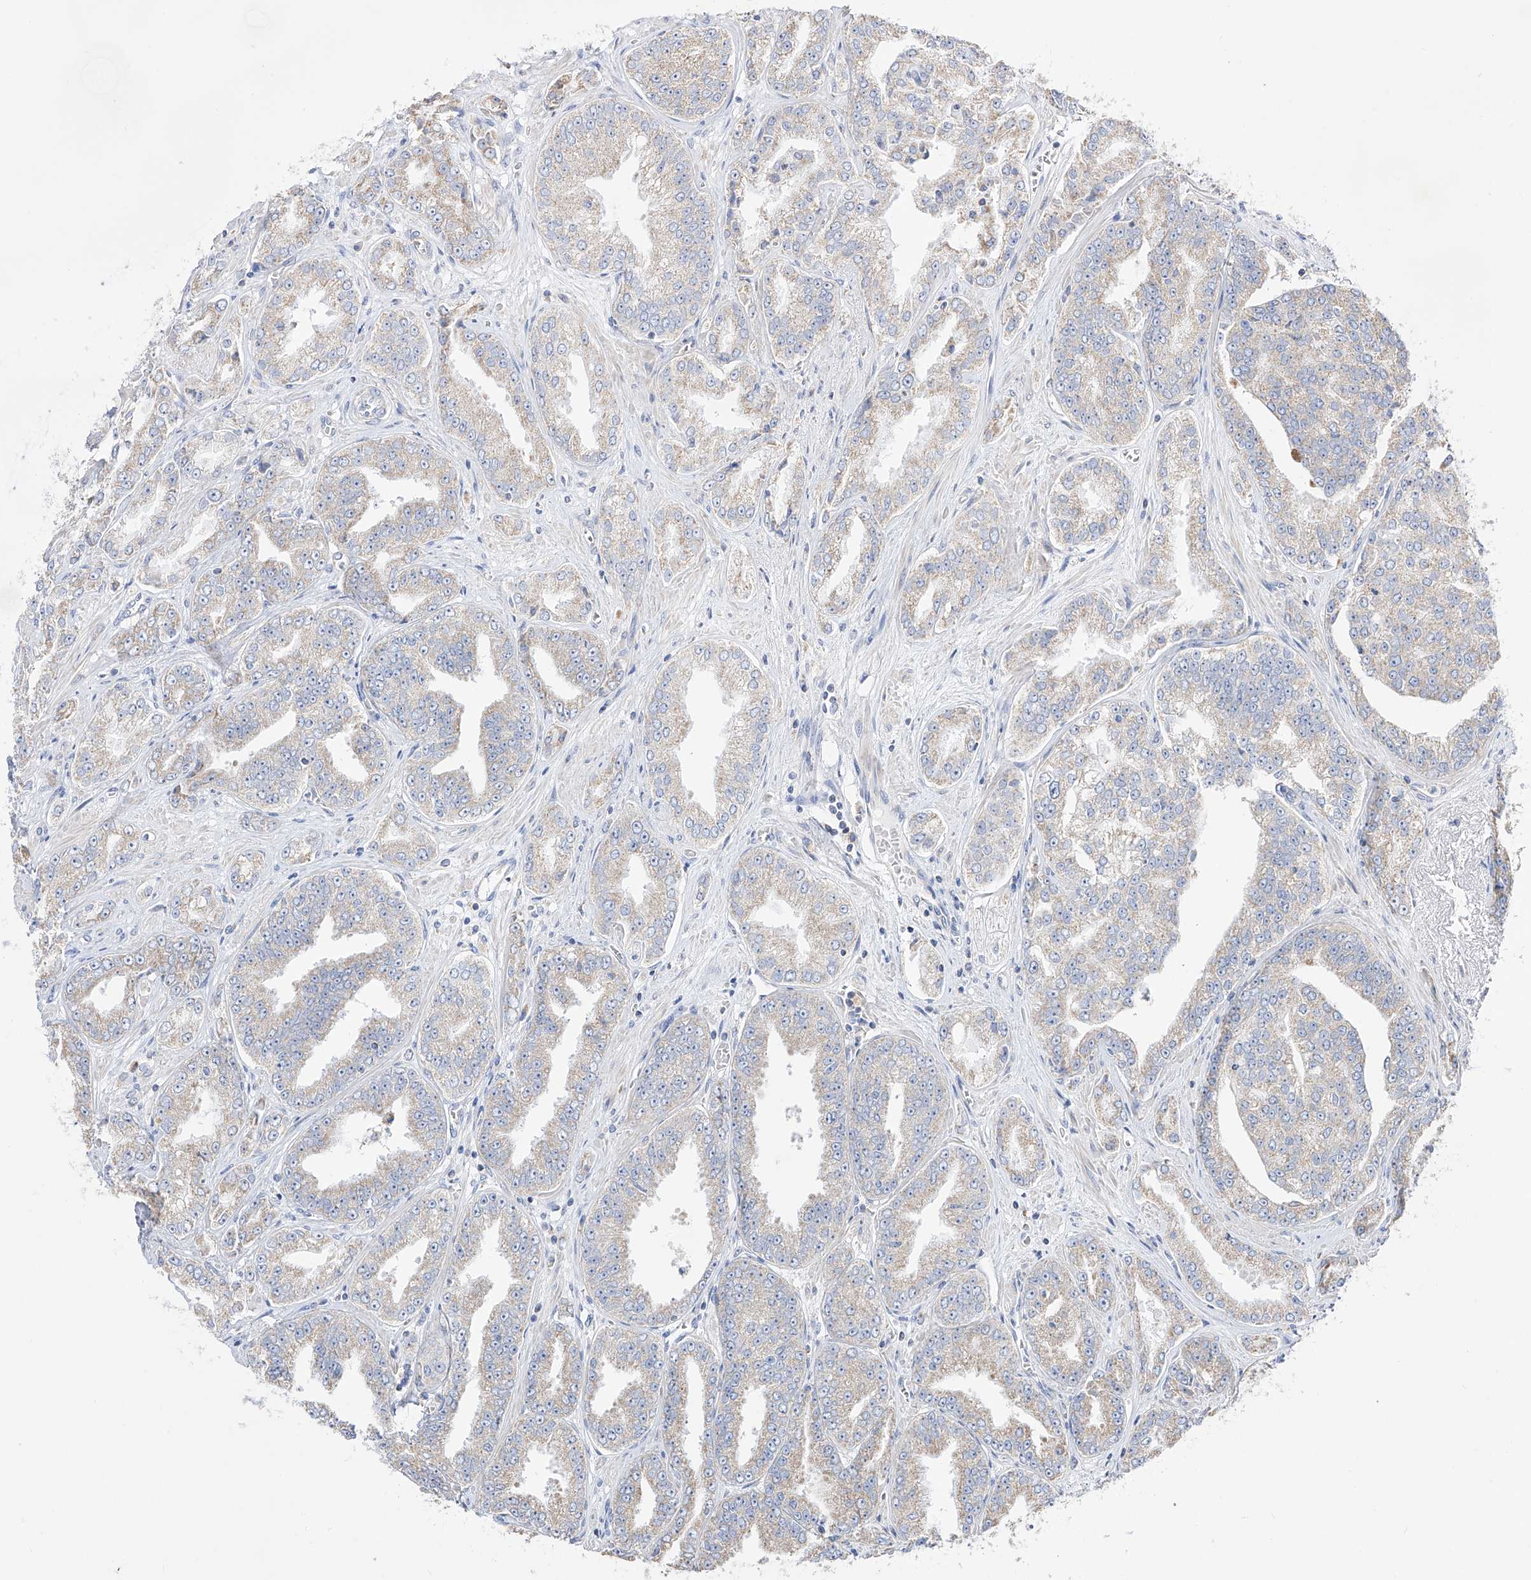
{"staining": {"intensity": "weak", "quantity": "25%-75%", "location": "cytoplasmic/membranous"}, "tissue": "prostate cancer", "cell_type": "Tumor cells", "image_type": "cancer", "snomed": [{"axis": "morphology", "description": "Adenocarcinoma, High grade"}, {"axis": "topography", "description": "Prostate"}], "caption": "Weak cytoplasmic/membranous protein positivity is identified in approximately 25%-75% of tumor cells in prostate high-grade adenocarcinoma. Ihc stains the protein of interest in brown and the nuclei are stained blue.", "gene": "RCHY1", "patient": {"sex": "male", "age": 71}}